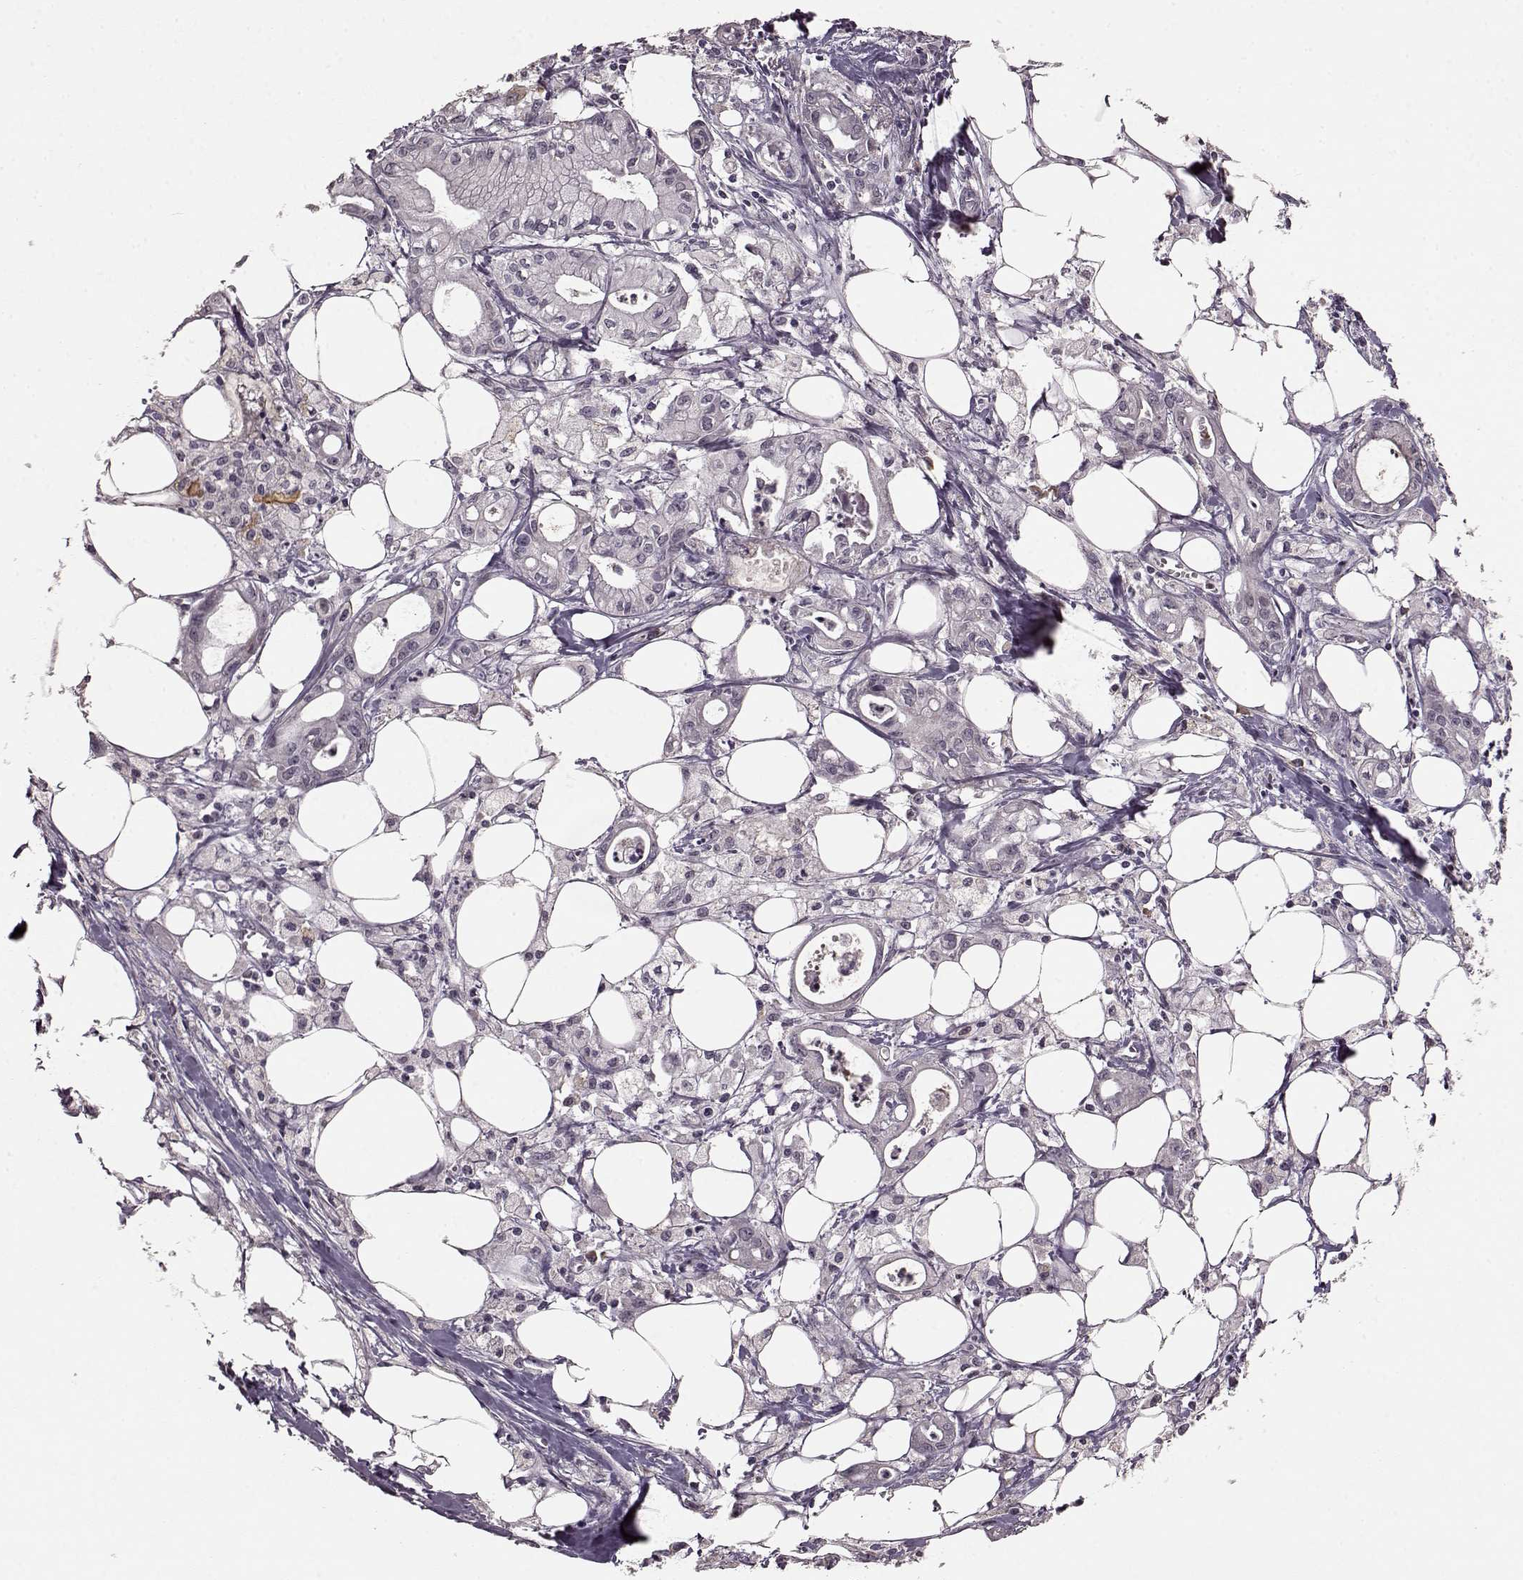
{"staining": {"intensity": "negative", "quantity": "none", "location": "none"}, "tissue": "pancreatic cancer", "cell_type": "Tumor cells", "image_type": "cancer", "snomed": [{"axis": "morphology", "description": "Adenocarcinoma, NOS"}, {"axis": "topography", "description": "Pancreas"}], "caption": "Immunohistochemistry image of pancreatic cancer stained for a protein (brown), which displays no expression in tumor cells.", "gene": "NRL", "patient": {"sex": "male", "age": 71}}